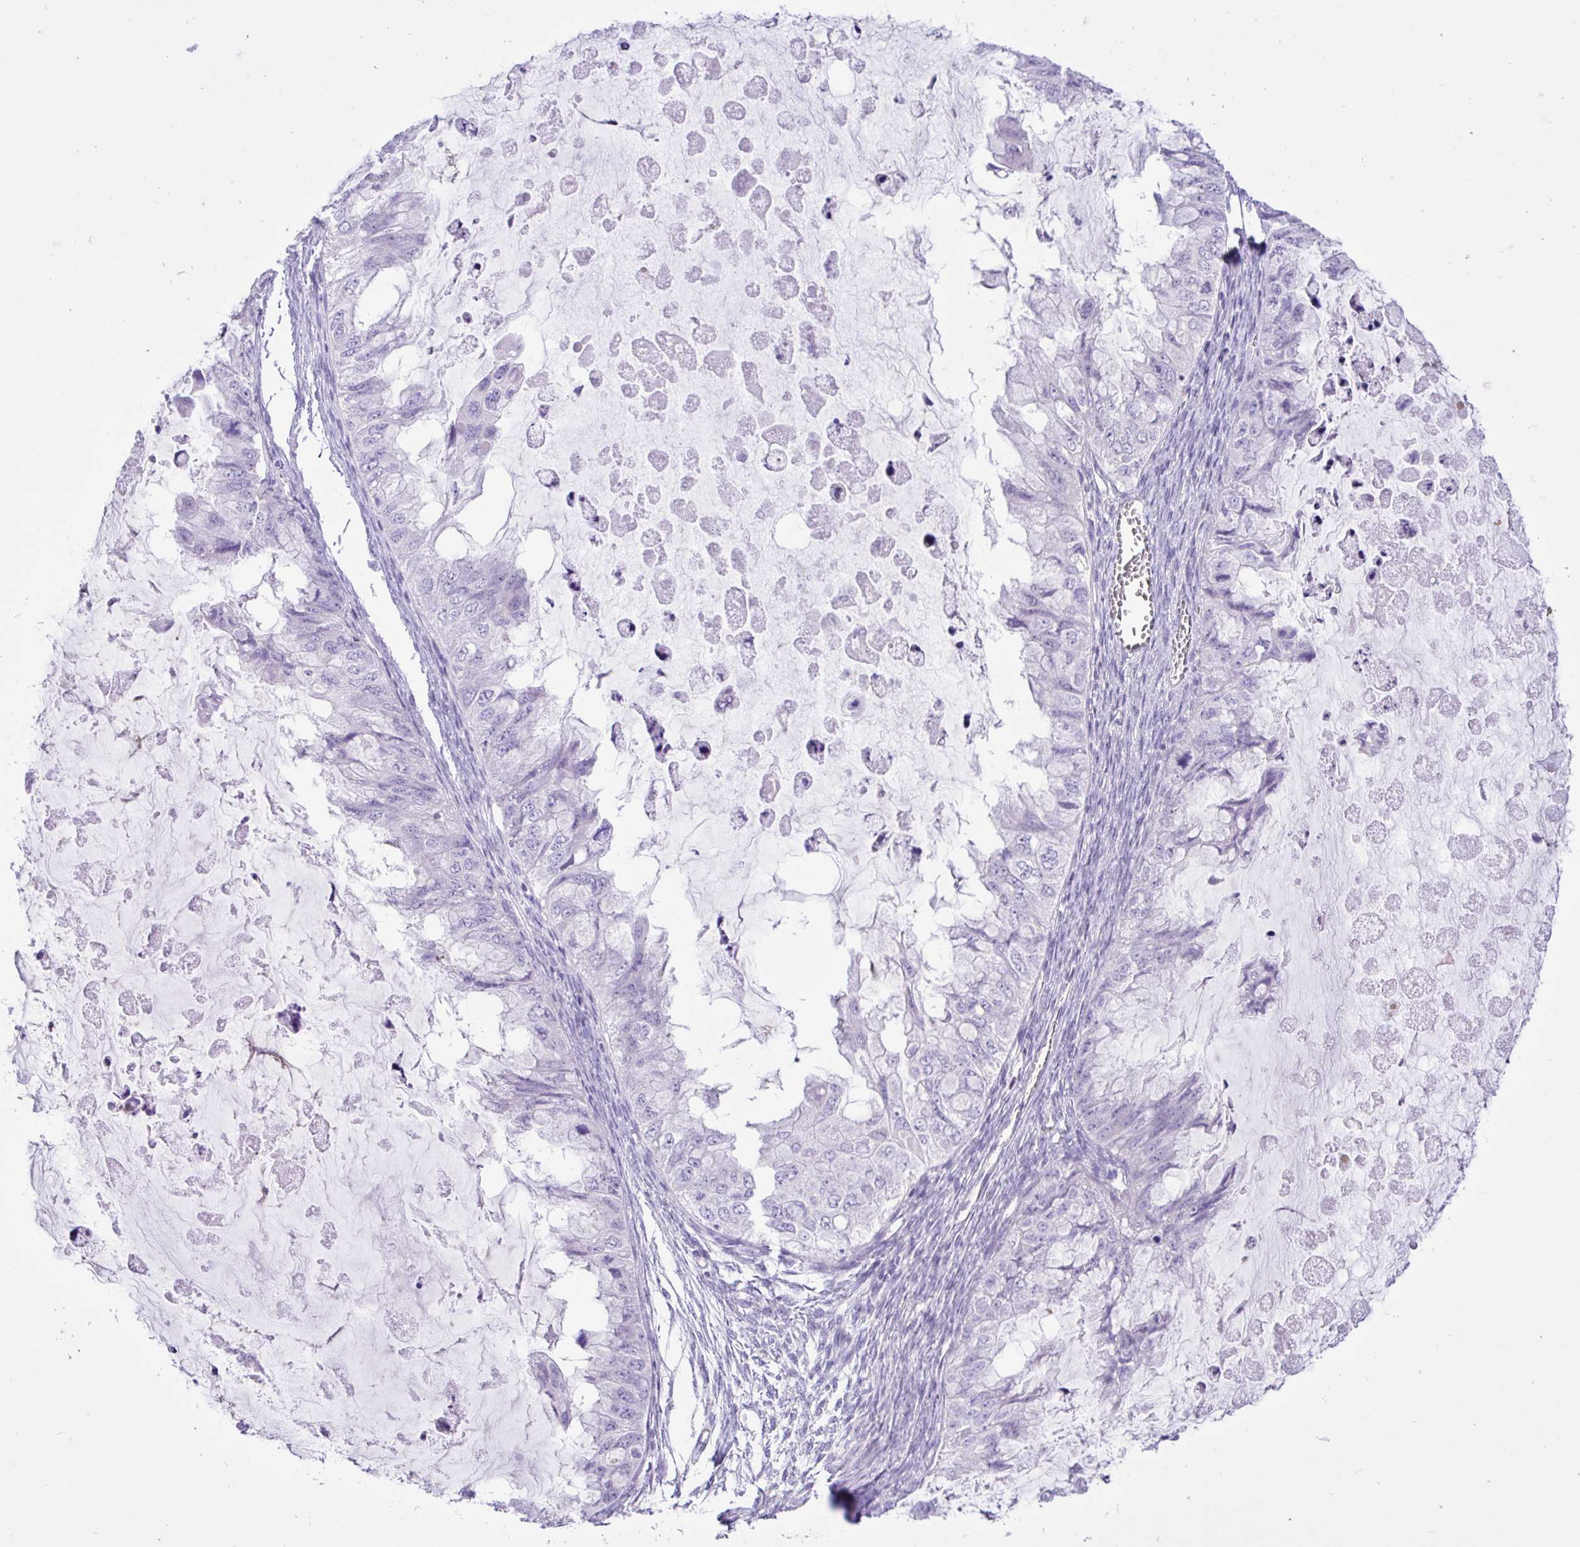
{"staining": {"intensity": "negative", "quantity": "none", "location": "none"}, "tissue": "ovarian cancer", "cell_type": "Tumor cells", "image_type": "cancer", "snomed": [{"axis": "morphology", "description": "Cystadenocarcinoma, mucinous, NOS"}, {"axis": "topography", "description": "Ovary"}], "caption": "There is no significant expression in tumor cells of ovarian mucinous cystadenocarcinoma.", "gene": "ZNF101", "patient": {"sex": "female", "age": 72}}